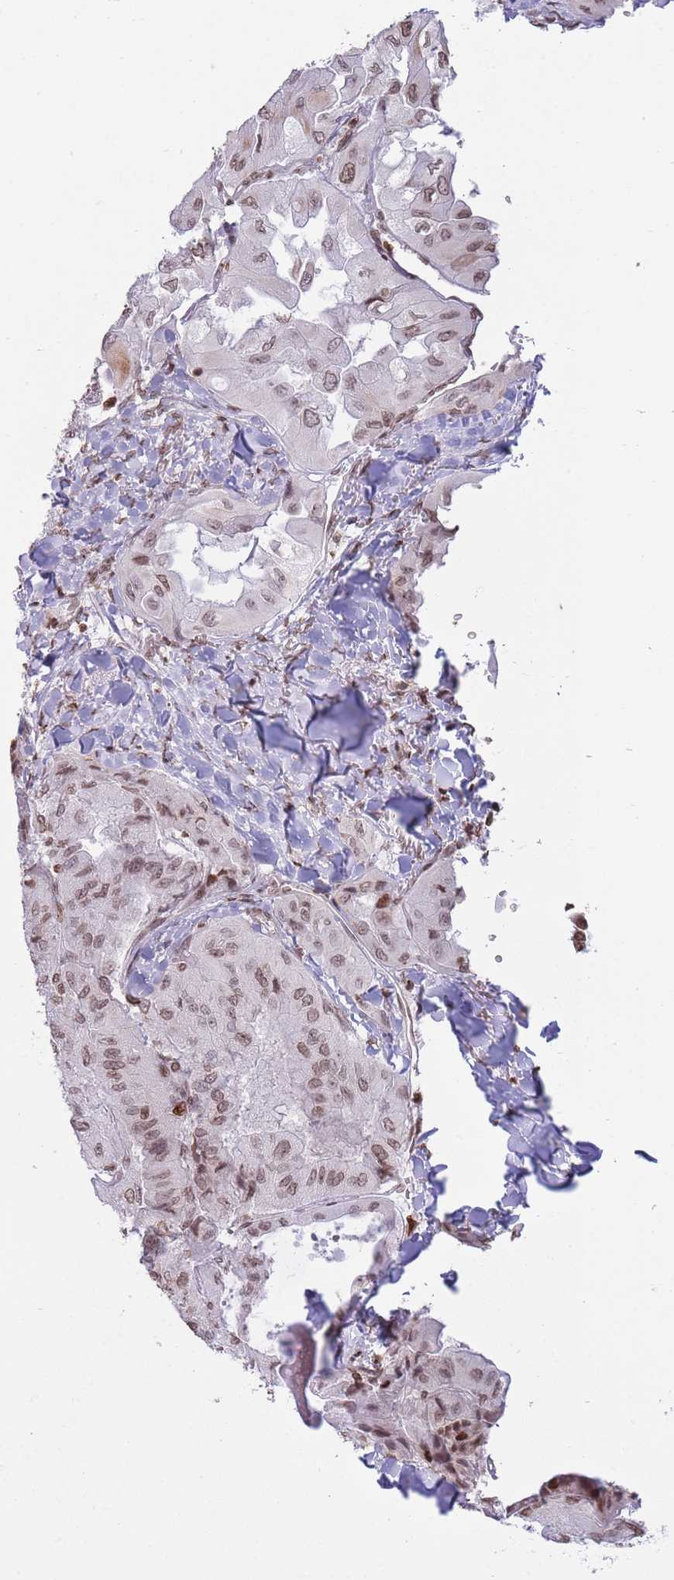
{"staining": {"intensity": "moderate", "quantity": ">75%", "location": "nuclear"}, "tissue": "thyroid cancer", "cell_type": "Tumor cells", "image_type": "cancer", "snomed": [{"axis": "morphology", "description": "Normal tissue, NOS"}, {"axis": "morphology", "description": "Papillary adenocarcinoma, NOS"}, {"axis": "topography", "description": "Thyroid gland"}], "caption": "Thyroid papillary adenocarcinoma stained for a protein (brown) demonstrates moderate nuclear positive expression in approximately >75% of tumor cells.", "gene": "SHISAL1", "patient": {"sex": "female", "age": 59}}